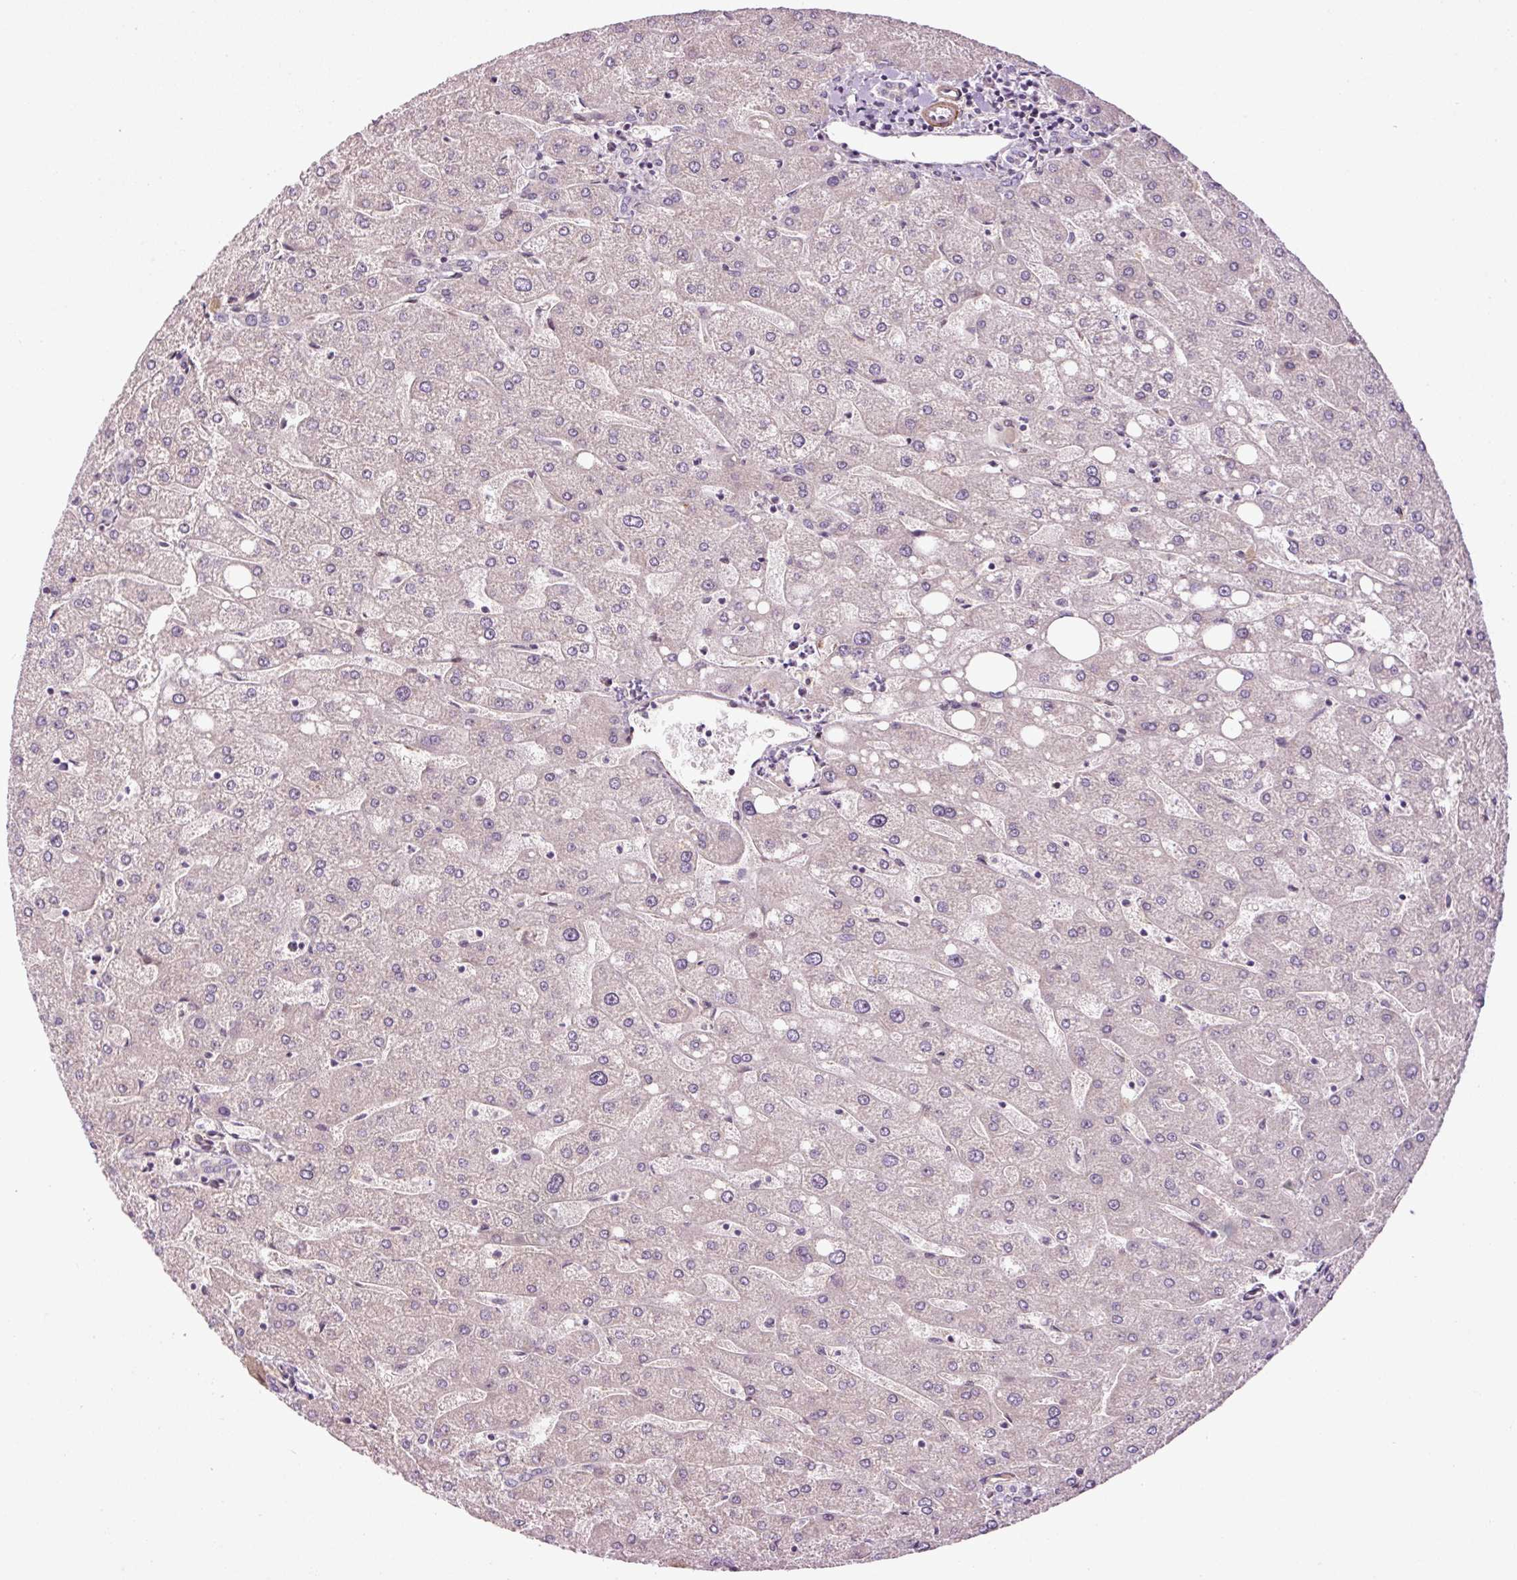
{"staining": {"intensity": "negative", "quantity": "none", "location": "none"}, "tissue": "liver", "cell_type": "Cholangiocytes", "image_type": "normal", "snomed": [{"axis": "morphology", "description": "Normal tissue, NOS"}, {"axis": "topography", "description": "Liver"}], "caption": "Cholangiocytes are negative for protein expression in benign human liver.", "gene": "ANKRD20A1", "patient": {"sex": "male", "age": 67}}